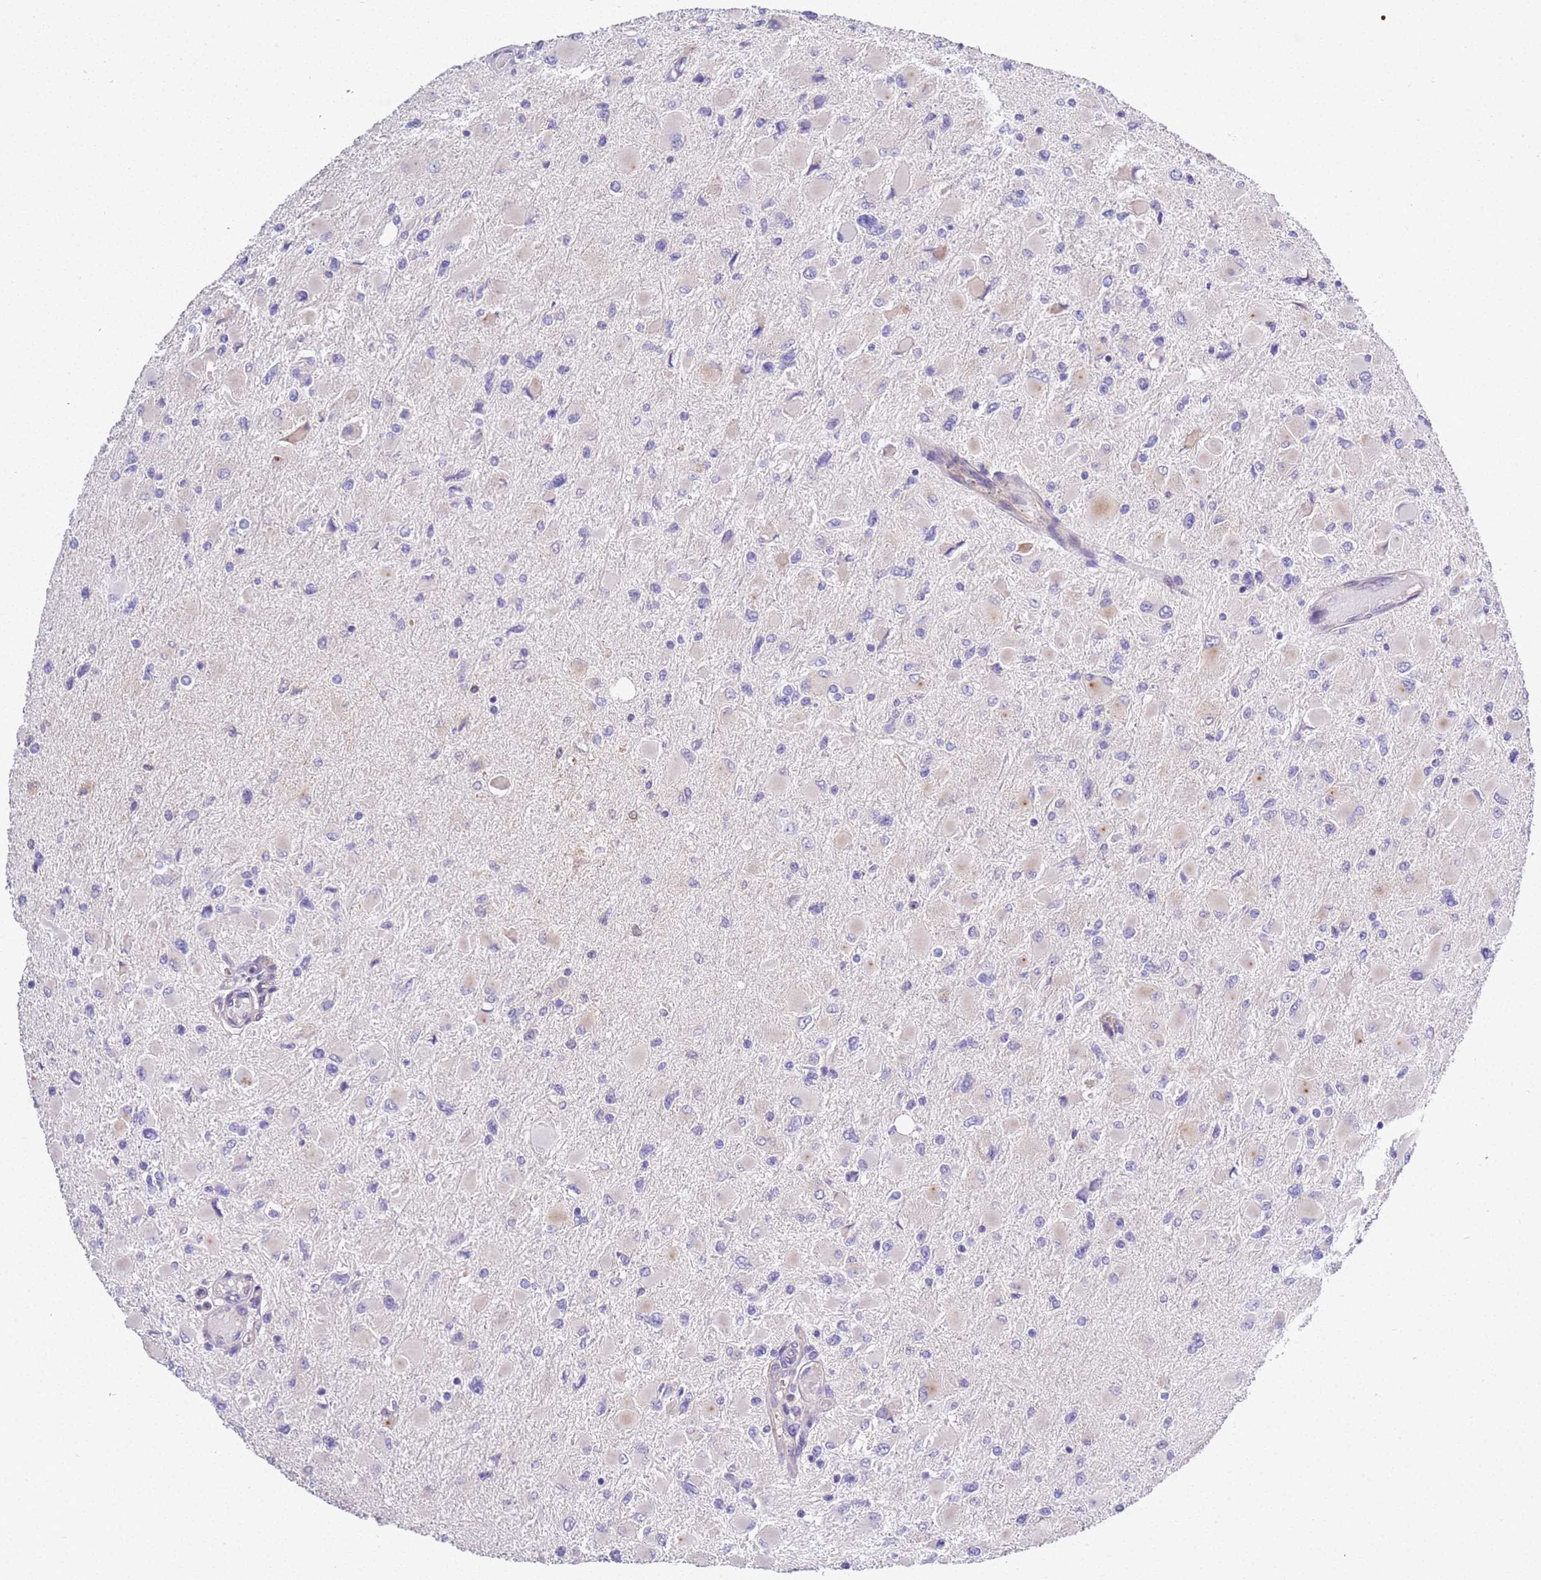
{"staining": {"intensity": "negative", "quantity": "none", "location": "none"}, "tissue": "glioma", "cell_type": "Tumor cells", "image_type": "cancer", "snomed": [{"axis": "morphology", "description": "Glioma, malignant, High grade"}, {"axis": "topography", "description": "Cerebral cortex"}], "caption": "Tumor cells show no significant protein staining in glioma.", "gene": "BRMS1L", "patient": {"sex": "female", "age": 36}}